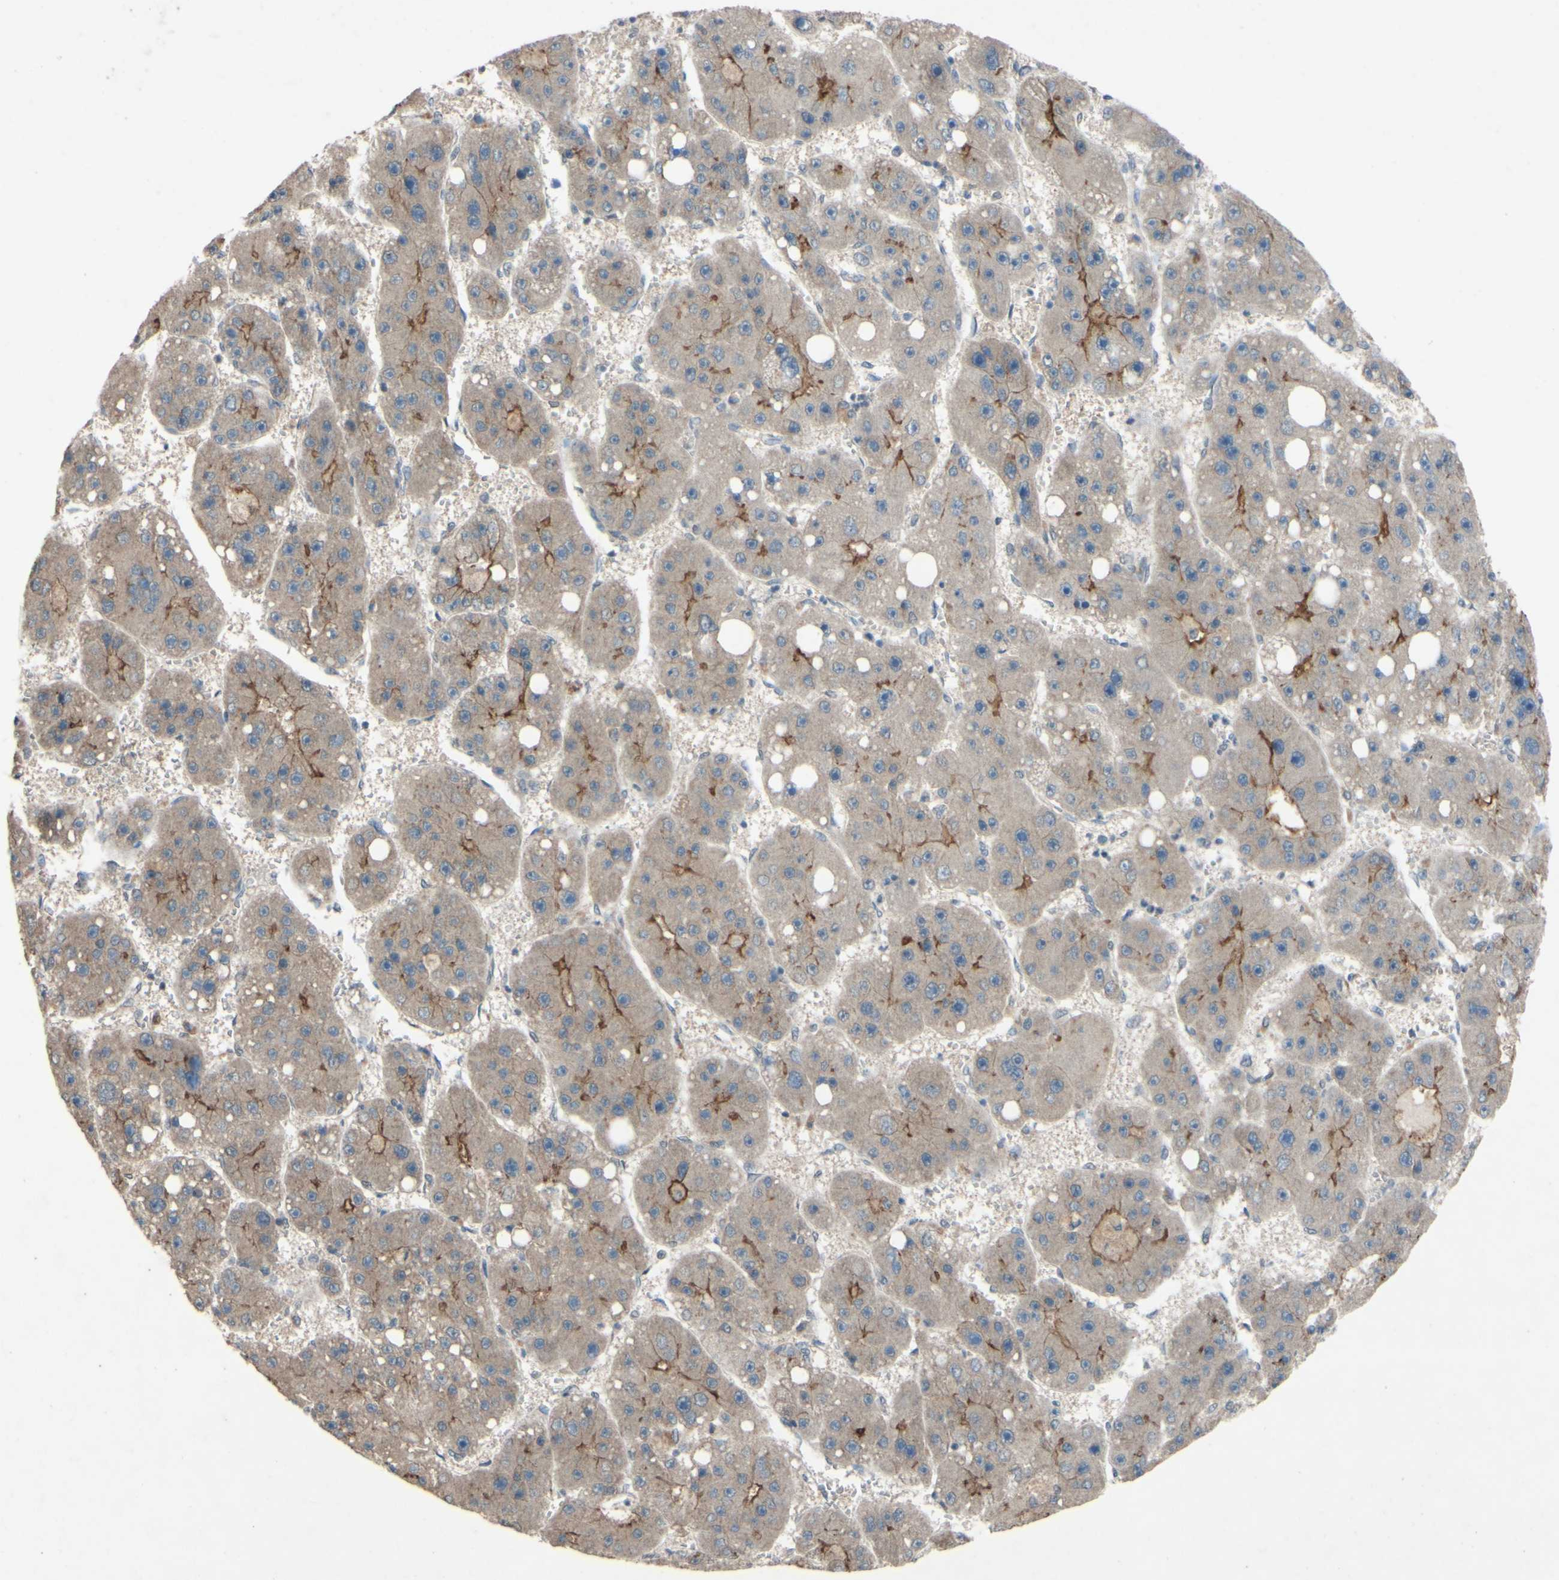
{"staining": {"intensity": "moderate", "quantity": "25%-75%", "location": "cytoplasmic/membranous"}, "tissue": "liver cancer", "cell_type": "Tumor cells", "image_type": "cancer", "snomed": [{"axis": "morphology", "description": "Carcinoma, Hepatocellular, NOS"}, {"axis": "topography", "description": "Liver"}], "caption": "Immunohistochemistry (IHC) of human hepatocellular carcinoma (liver) displays medium levels of moderate cytoplasmic/membranous expression in about 25%-75% of tumor cells. The staining is performed using DAB (3,3'-diaminobenzidine) brown chromogen to label protein expression. The nuclei are counter-stained blue using hematoxylin.", "gene": "CDCP1", "patient": {"sex": "female", "age": 61}}